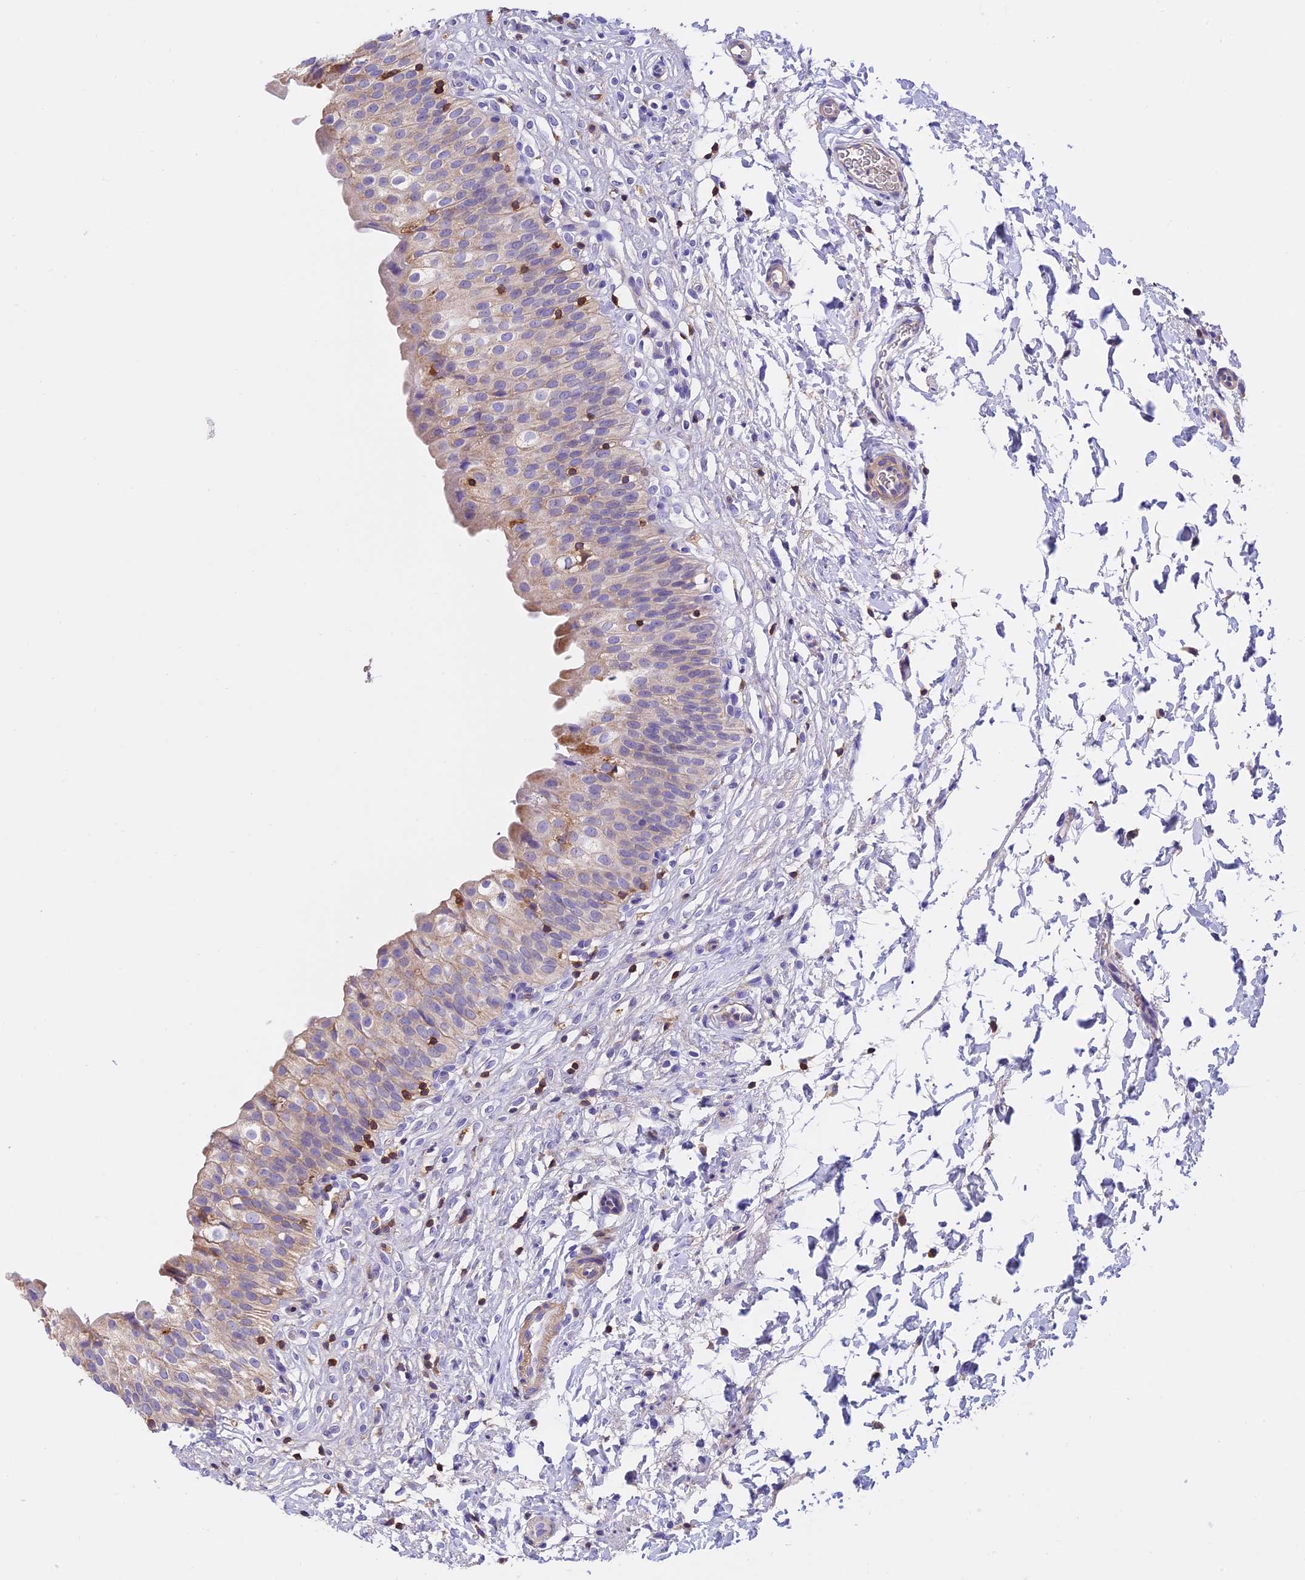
{"staining": {"intensity": "negative", "quantity": "none", "location": "none"}, "tissue": "urinary bladder", "cell_type": "Urothelial cells", "image_type": "normal", "snomed": [{"axis": "morphology", "description": "Normal tissue, NOS"}, {"axis": "topography", "description": "Urinary bladder"}], "caption": "IHC micrograph of normal urinary bladder stained for a protein (brown), which shows no staining in urothelial cells.", "gene": "LPXN", "patient": {"sex": "male", "age": 55}}